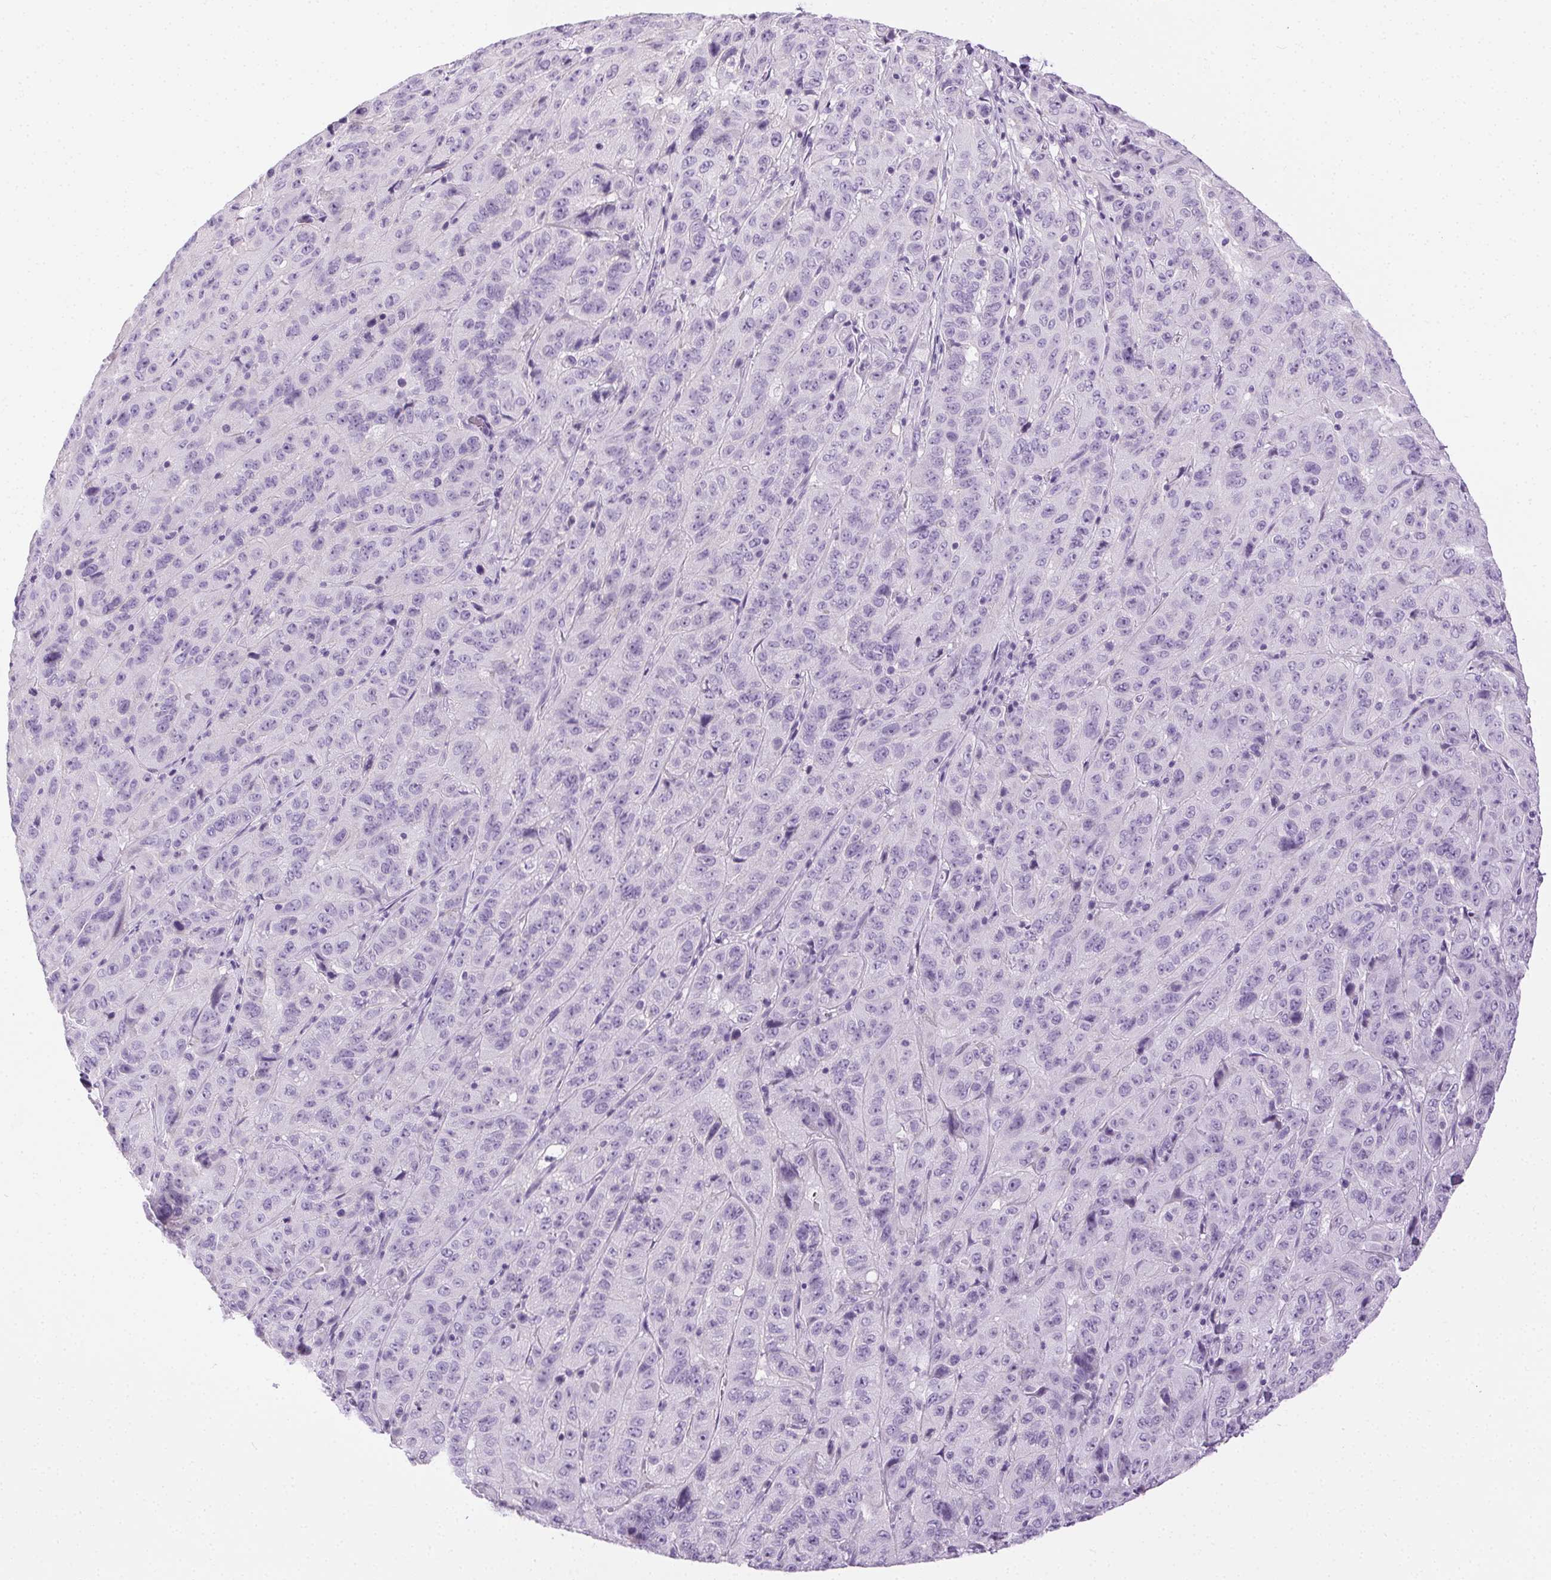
{"staining": {"intensity": "negative", "quantity": "none", "location": "none"}, "tissue": "pancreatic cancer", "cell_type": "Tumor cells", "image_type": "cancer", "snomed": [{"axis": "morphology", "description": "Adenocarcinoma, NOS"}, {"axis": "topography", "description": "Pancreas"}], "caption": "Immunohistochemistry of adenocarcinoma (pancreatic) shows no staining in tumor cells.", "gene": "C20orf85", "patient": {"sex": "male", "age": 63}}